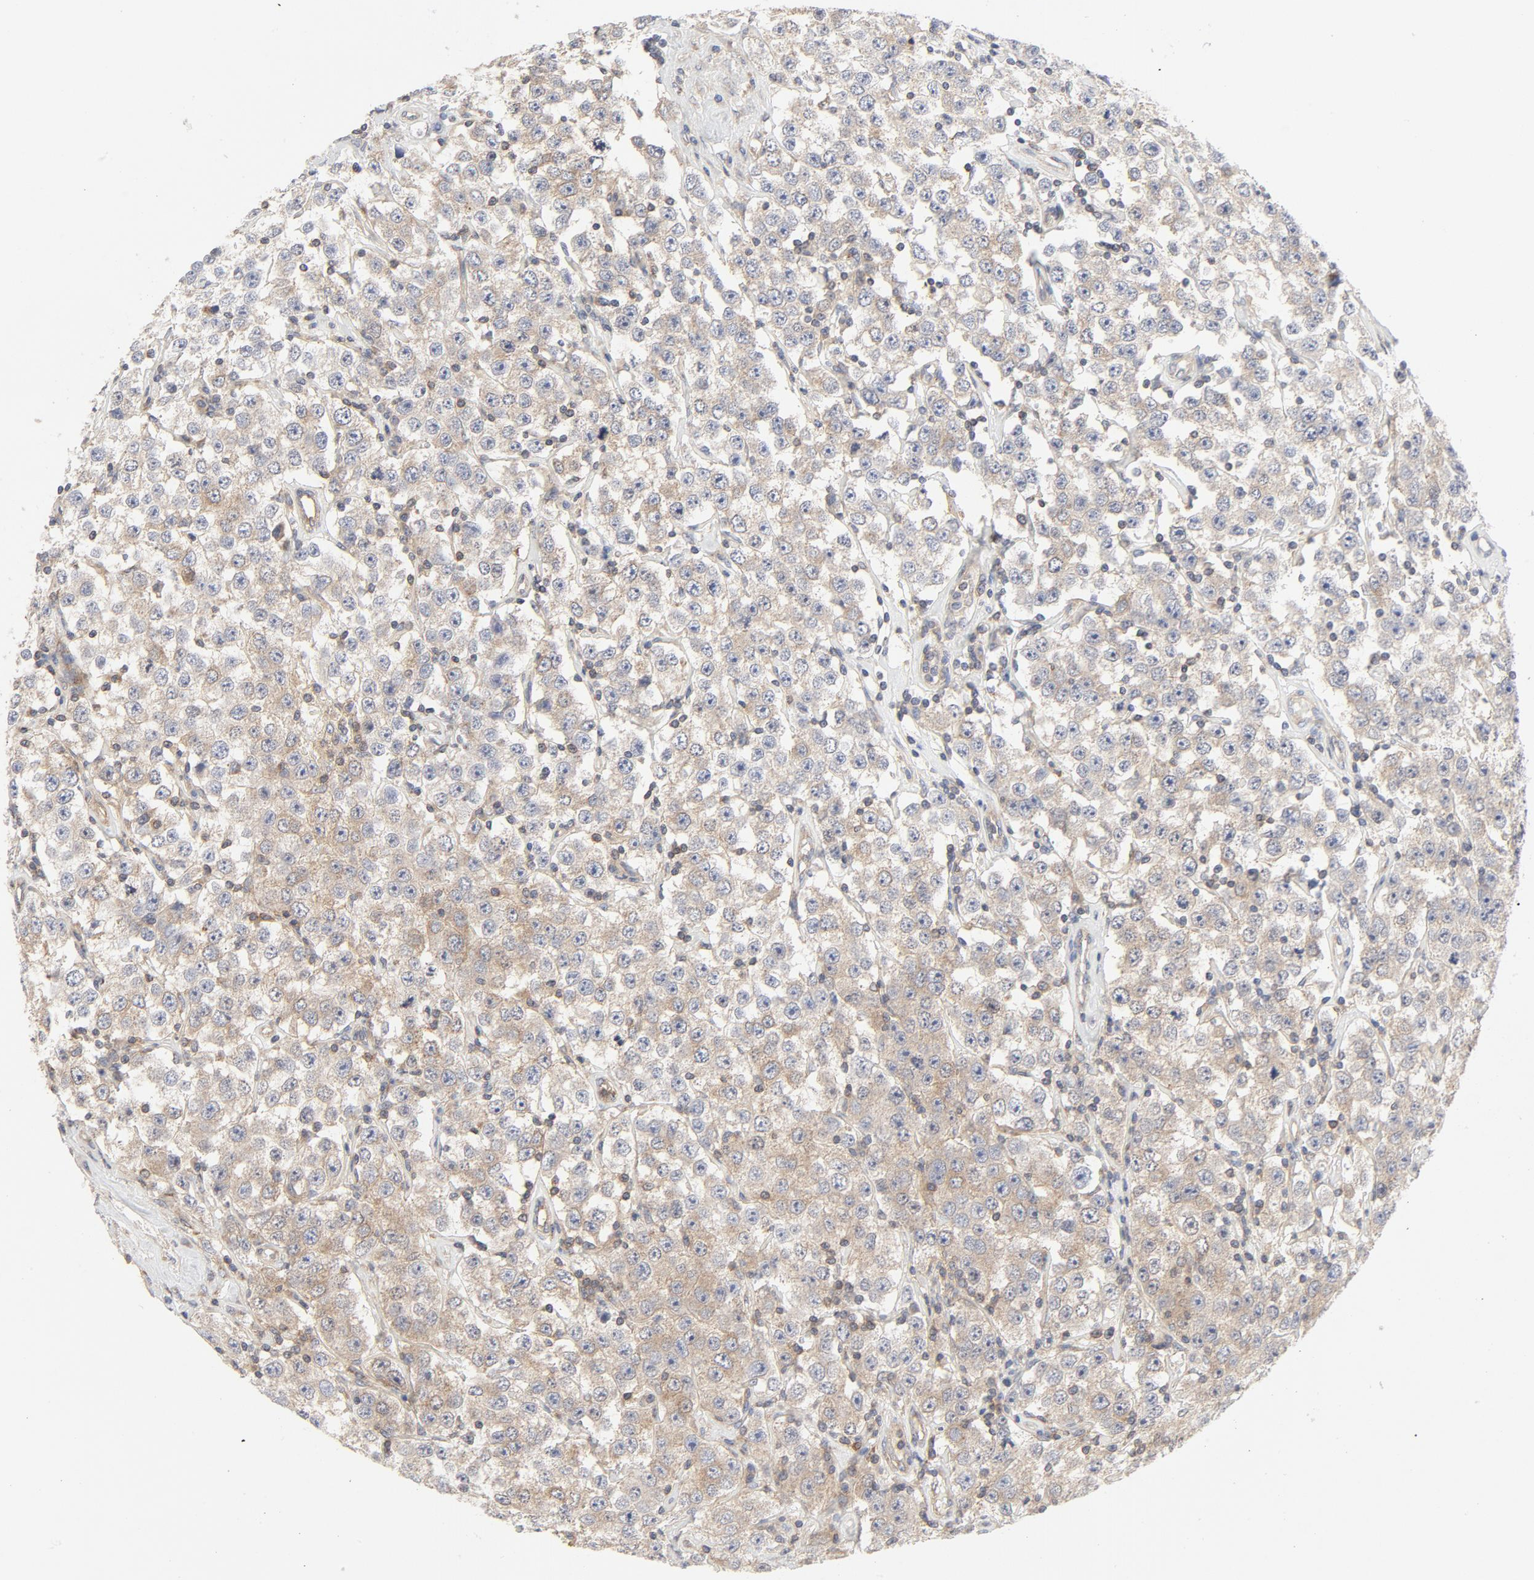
{"staining": {"intensity": "moderate", "quantity": ">75%", "location": "cytoplasmic/membranous"}, "tissue": "testis cancer", "cell_type": "Tumor cells", "image_type": "cancer", "snomed": [{"axis": "morphology", "description": "Seminoma, NOS"}, {"axis": "topography", "description": "Testis"}], "caption": "High-power microscopy captured an immunohistochemistry (IHC) micrograph of testis cancer (seminoma), revealing moderate cytoplasmic/membranous positivity in about >75% of tumor cells. Immunohistochemistry (ihc) stains the protein of interest in brown and the nuclei are stained blue.", "gene": "RABEP1", "patient": {"sex": "male", "age": 52}}